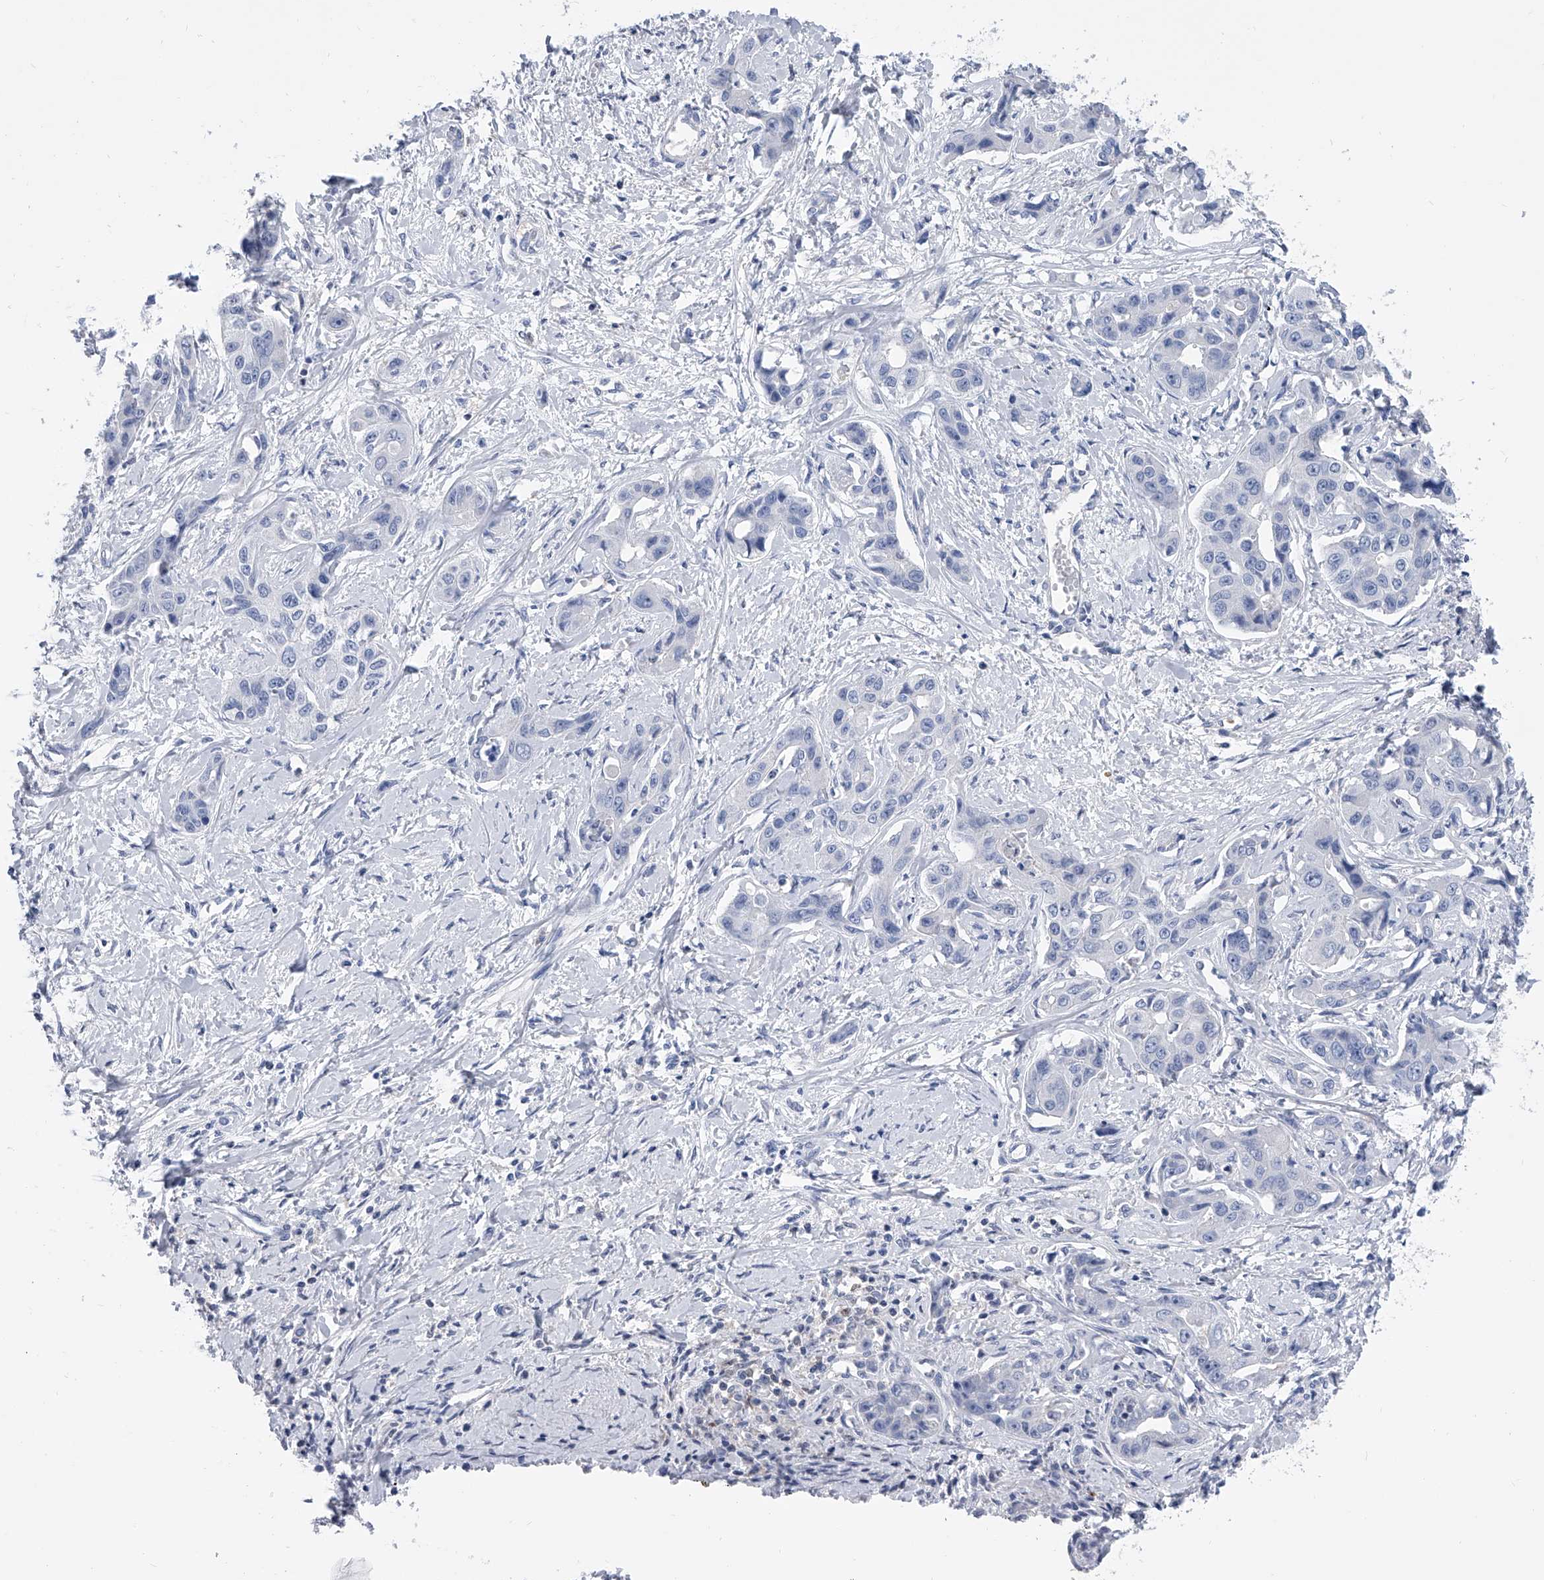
{"staining": {"intensity": "negative", "quantity": "none", "location": "none"}, "tissue": "liver cancer", "cell_type": "Tumor cells", "image_type": "cancer", "snomed": [{"axis": "morphology", "description": "Cholangiocarcinoma"}, {"axis": "topography", "description": "Liver"}], "caption": "Micrograph shows no significant protein positivity in tumor cells of cholangiocarcinoma (liver).", "gene": "SERPINB9", "patient": {"sex": "male", "age": 59}}